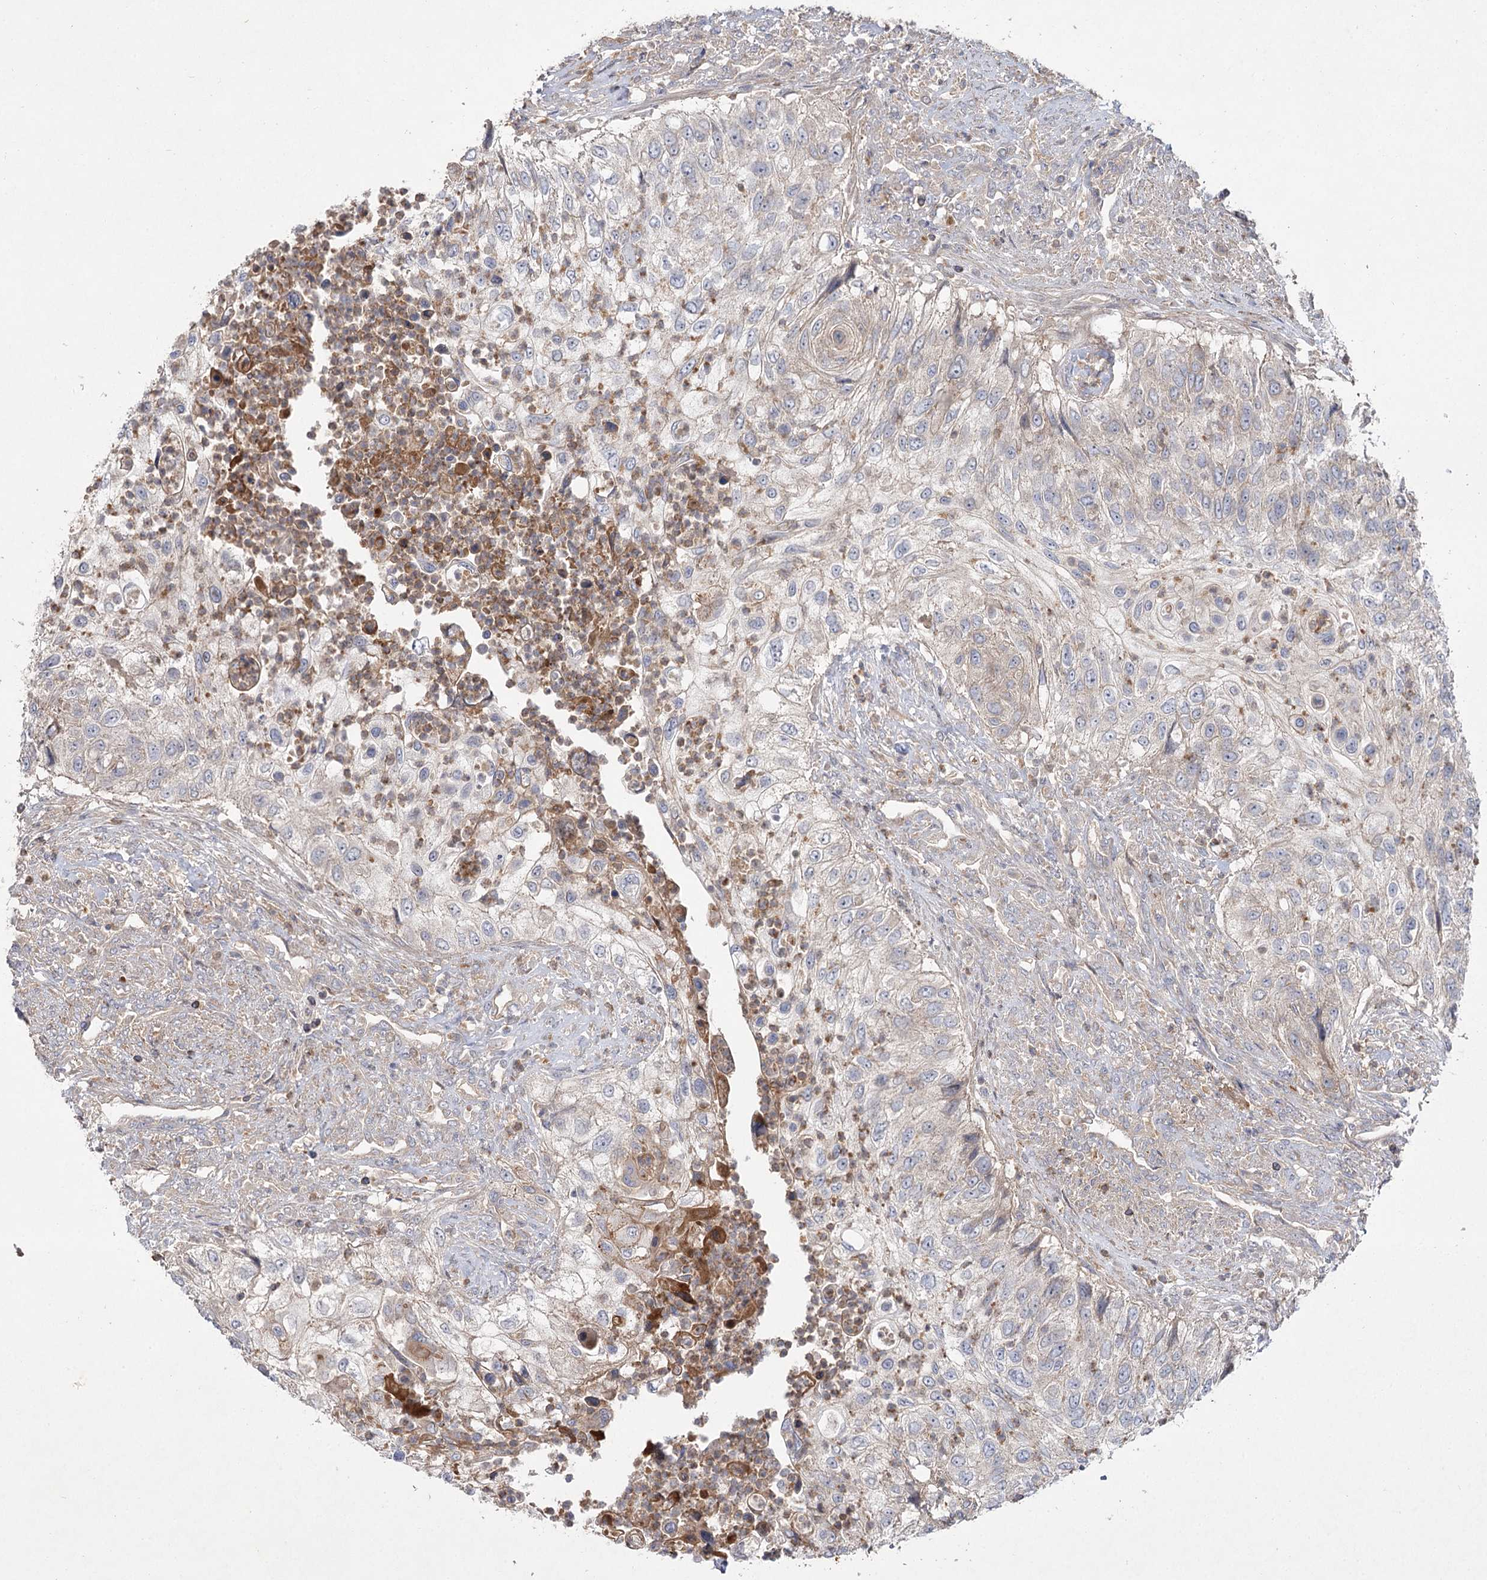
{"staining": {"intensity": "weak", "quantity": "25%-75%", "location": "cytoplasmic/membranous"}, "tissue": "urothelial cancer", "cell_type": "Tumor cells", "image_type": "cancer", "snomed": [{"axis": "morphology", "description": "Urothelial carcinoma, High grade"}, {"axis": "topography", "description": "Urinary bladder"}], "caption": "Immunohistochemical staining of human urothelial carcinoma (high-grade) reveals low levels of weak cytoplasmic/membranous protein expression in approximately 25%-75% of tumor cells. (DAB IHC, brown staining for protein, blue staining for nuclei).", "gene": "KIAA0825", "patient": {"sex": "female", "age": 60}}